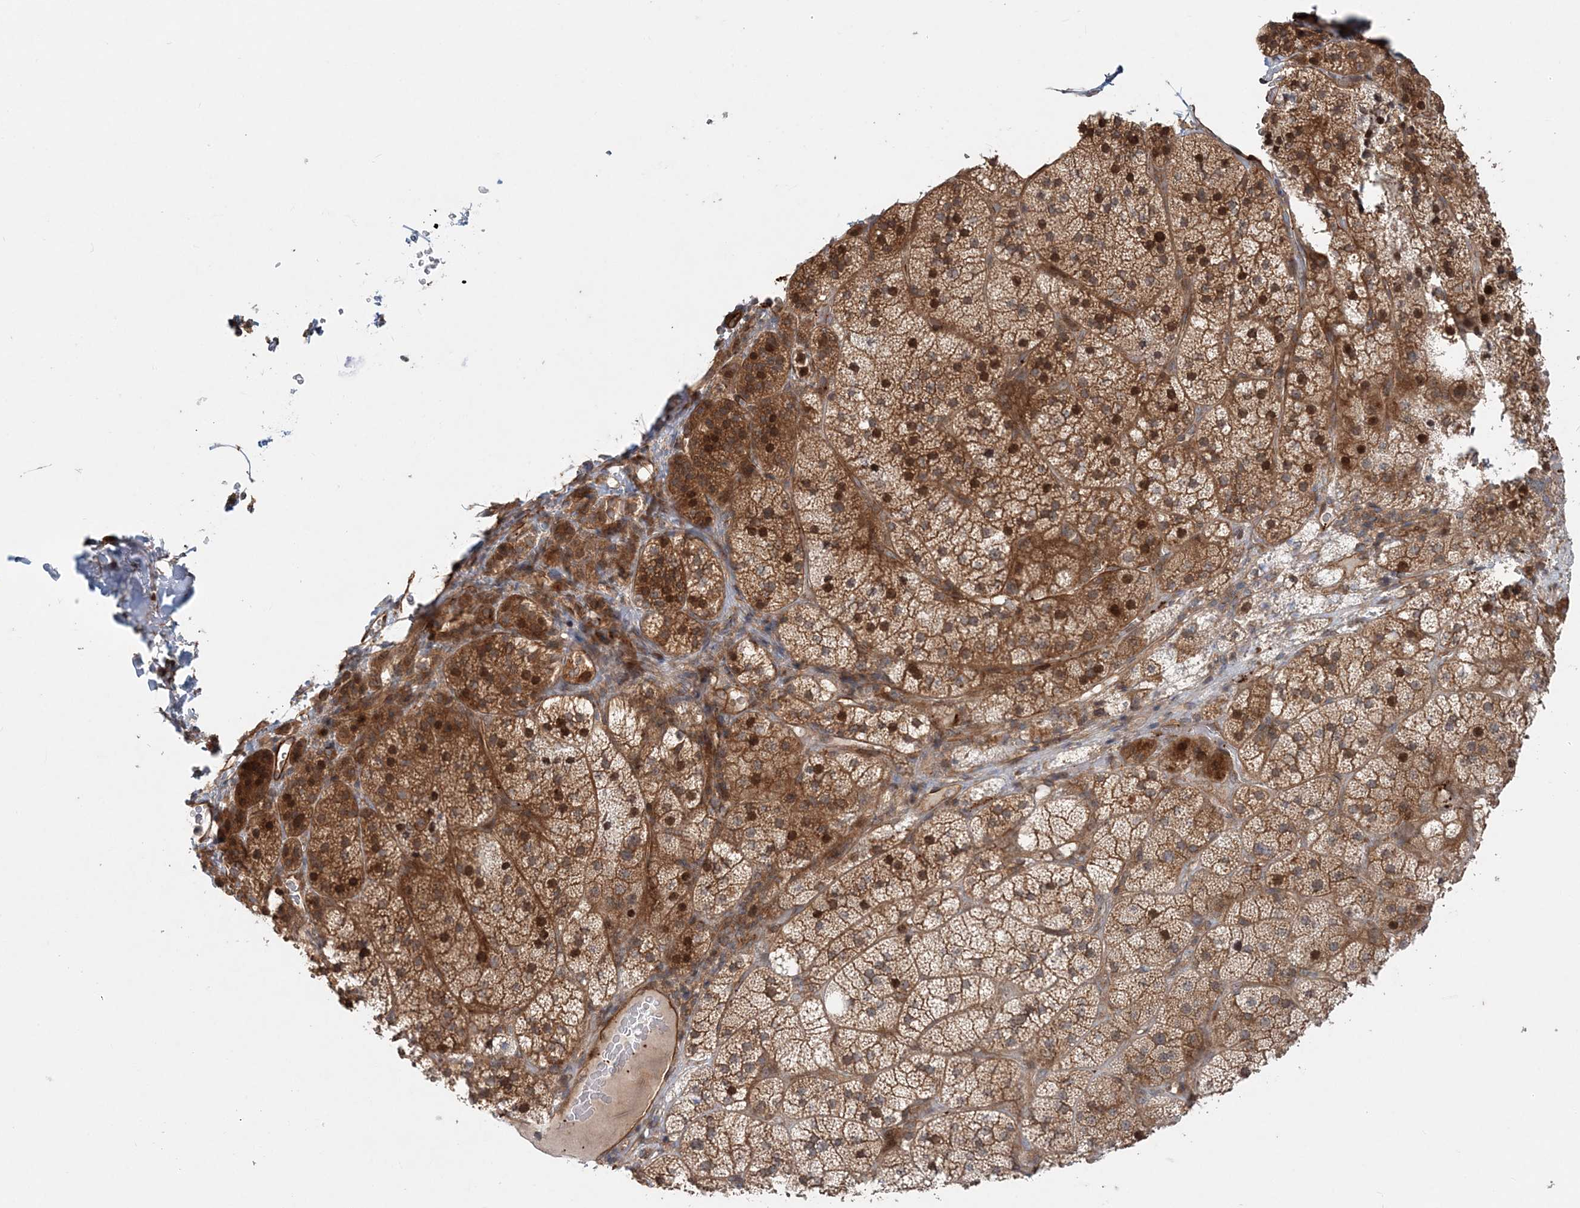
{"staining": {"intensity": "moderate", "quantity": ">75%", "location": "cytoplasmic/membranous,nuclear"}, "tissue": "adrenal gland", "cell_type": "Glandular cells", "image_type": "normal", "snomed": [{"axis": "morphology", "description": "Normal tissue, NOS"}, {"axis": "topography", "description": "Adrenal gland"}], "caption": "Adrenal gland stained for a protein (brown) demonstrates moderate cytoplasmic/membranous,nuclear positive positivity in about >75% of glandular cells.", "gene": "GEMIN5", "patient": {"sex": "female", "age": 44}}